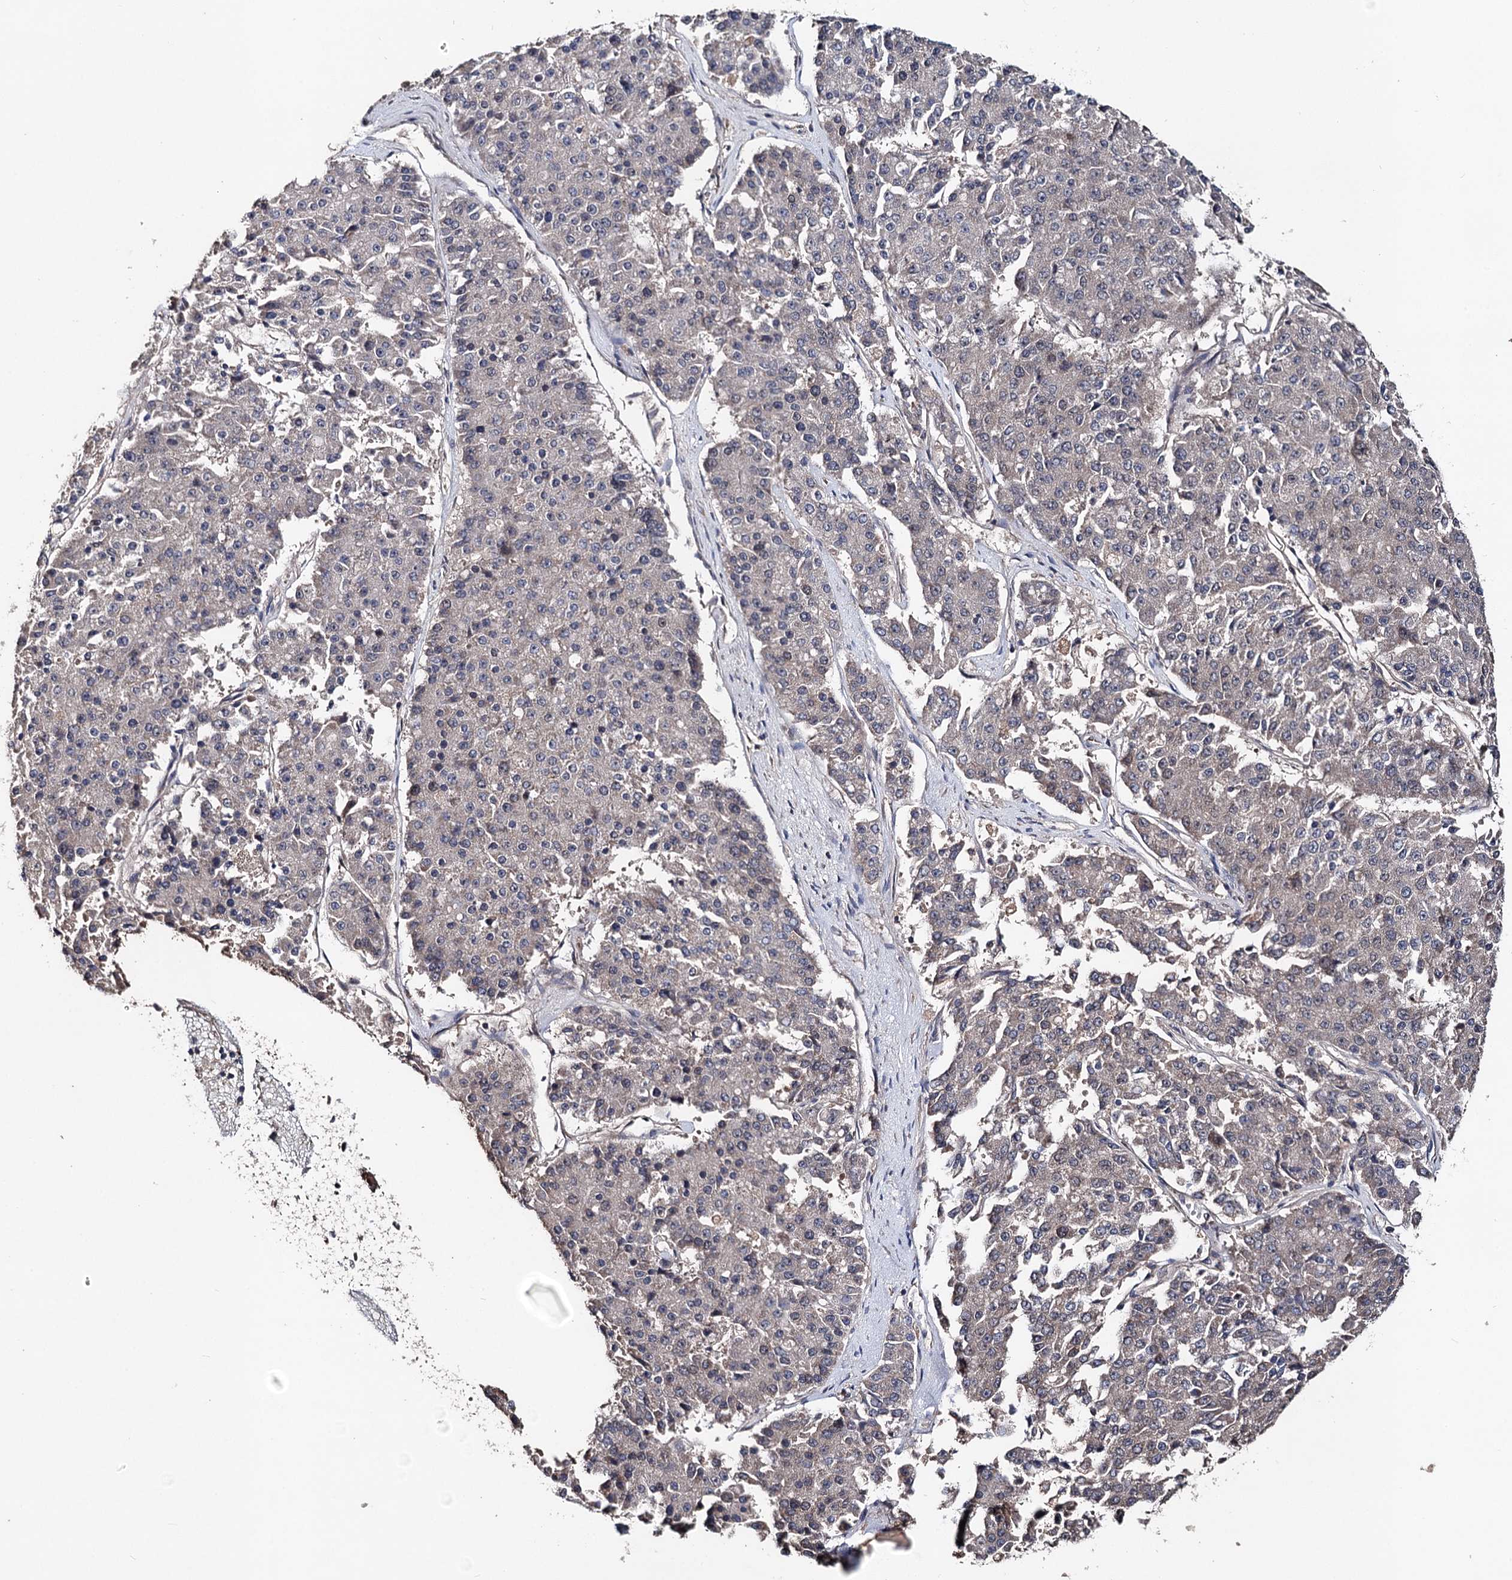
{"staining": {"intensity": "negative", "quantity": "none", "location": "none"}, "tissue": "pancreatic cancer", "cell_type": "Tumor cells", "image_type": "cancer", "snomed": [{"axis": "morphology", "description": "Adenocarcinoma, NOS"}, {"axis": "topography", "description": "Pancreas"}], "caption": "Immunohistochemical staining of pancreatic cancer (adenocarcinoma) displays no significant positivity in tumor cells.", "gene": "NOPCHAP1", "patient": {"sex": "male", "age": 50}}